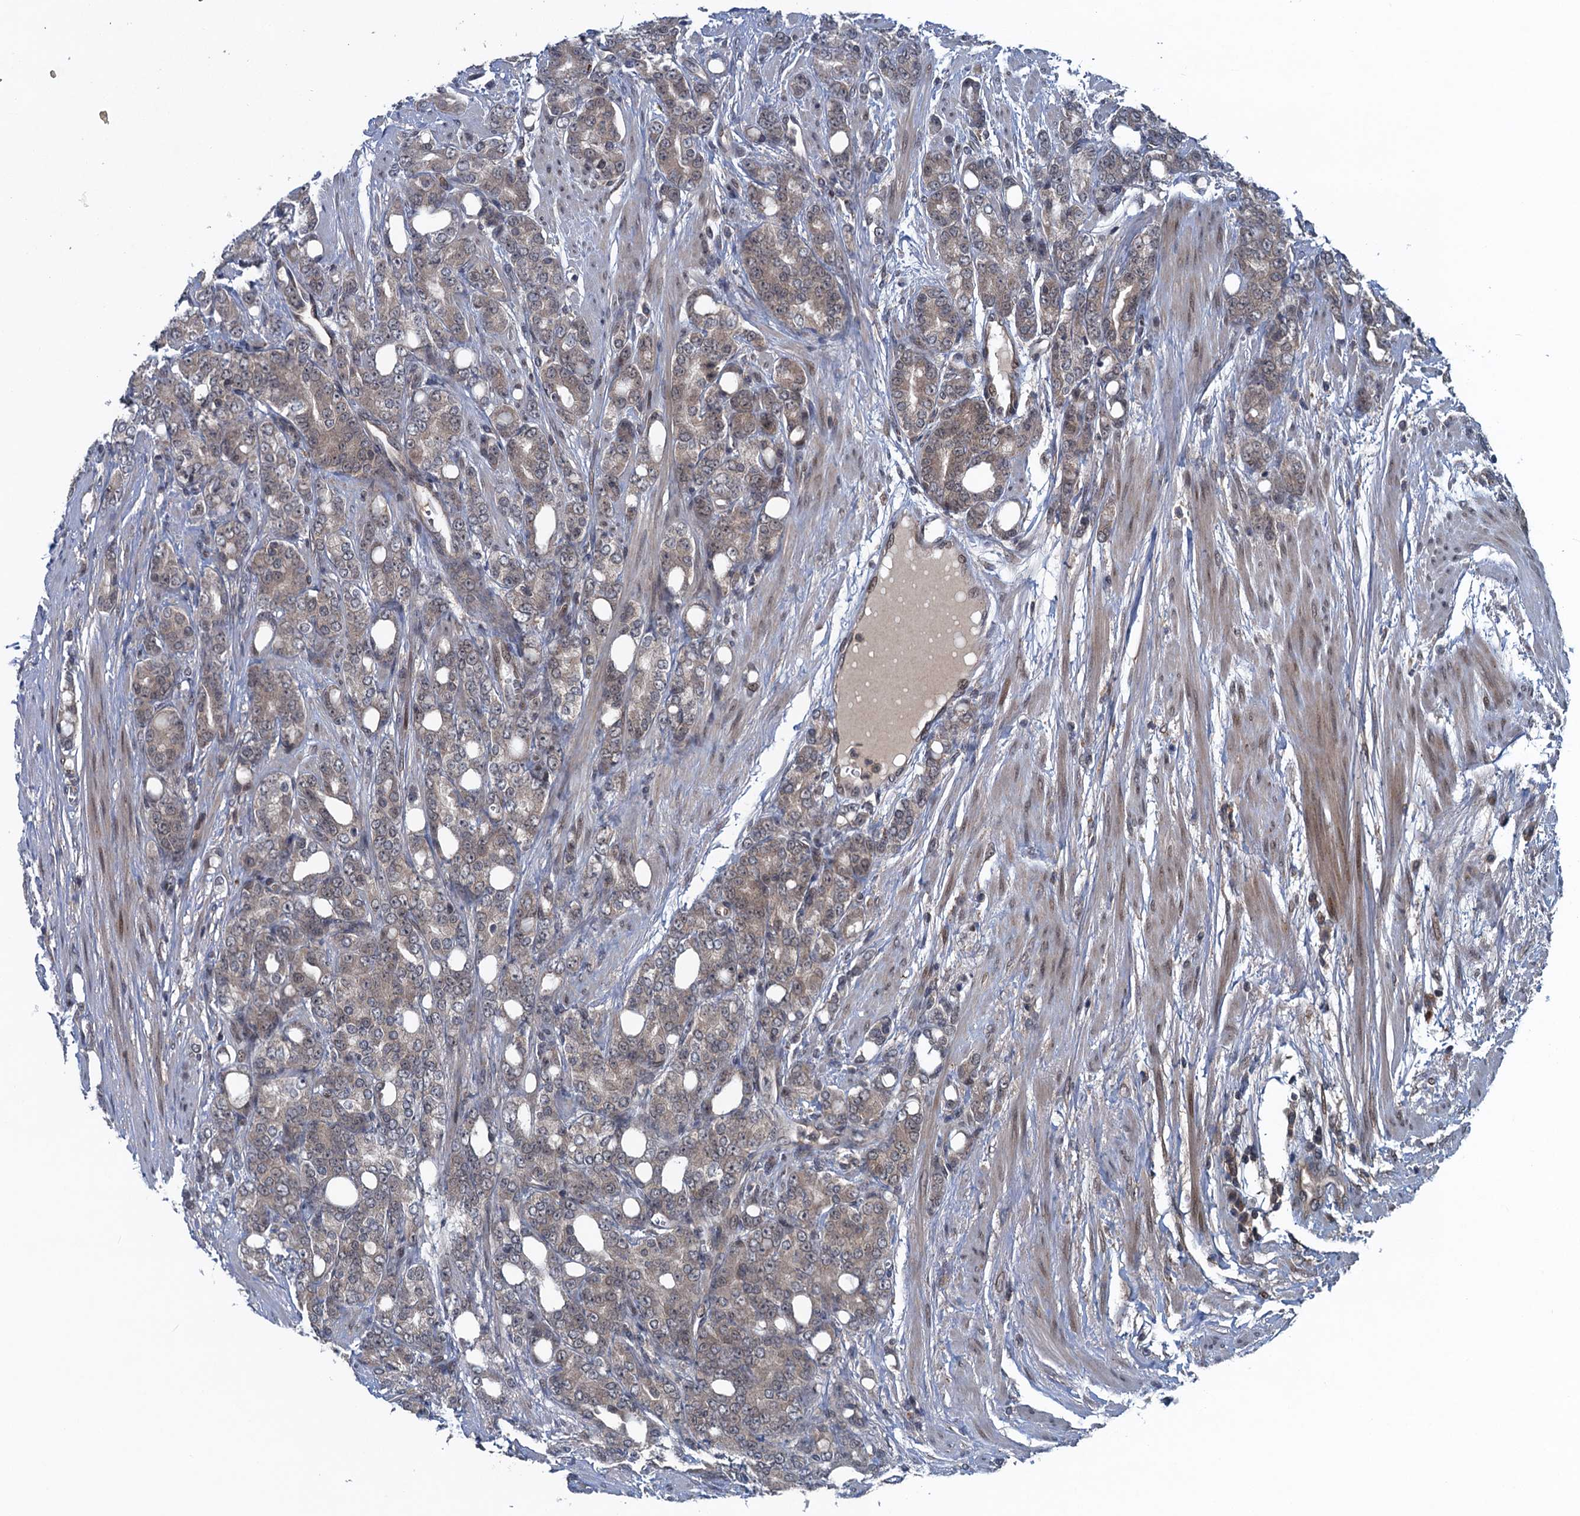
{"staining": {"intensity": "weak", "quantity": ">75%", "location": "cytoplasmic/membranous,nuclear"}, "tissue": "prostate cancer", "cell_type": "Tumor cells", "image_type": "cancer", "snomed": [{"axis": "morphology", "description": "Adenocarcinoma, High grade"}, {"axis": "topography", "description": "Prostate"}], "caption": "High-magnification brightfield microscopy of prostate cancer stained with DAB (brown) and counterstained with hematoxylin (blue). tumor cells exhibit weak cytoplasmic/membranous and nuclear staining is identified in approximately>75% of cells.", "gene": "RNF165", "patient": {"sex": "male", "age": 62}}